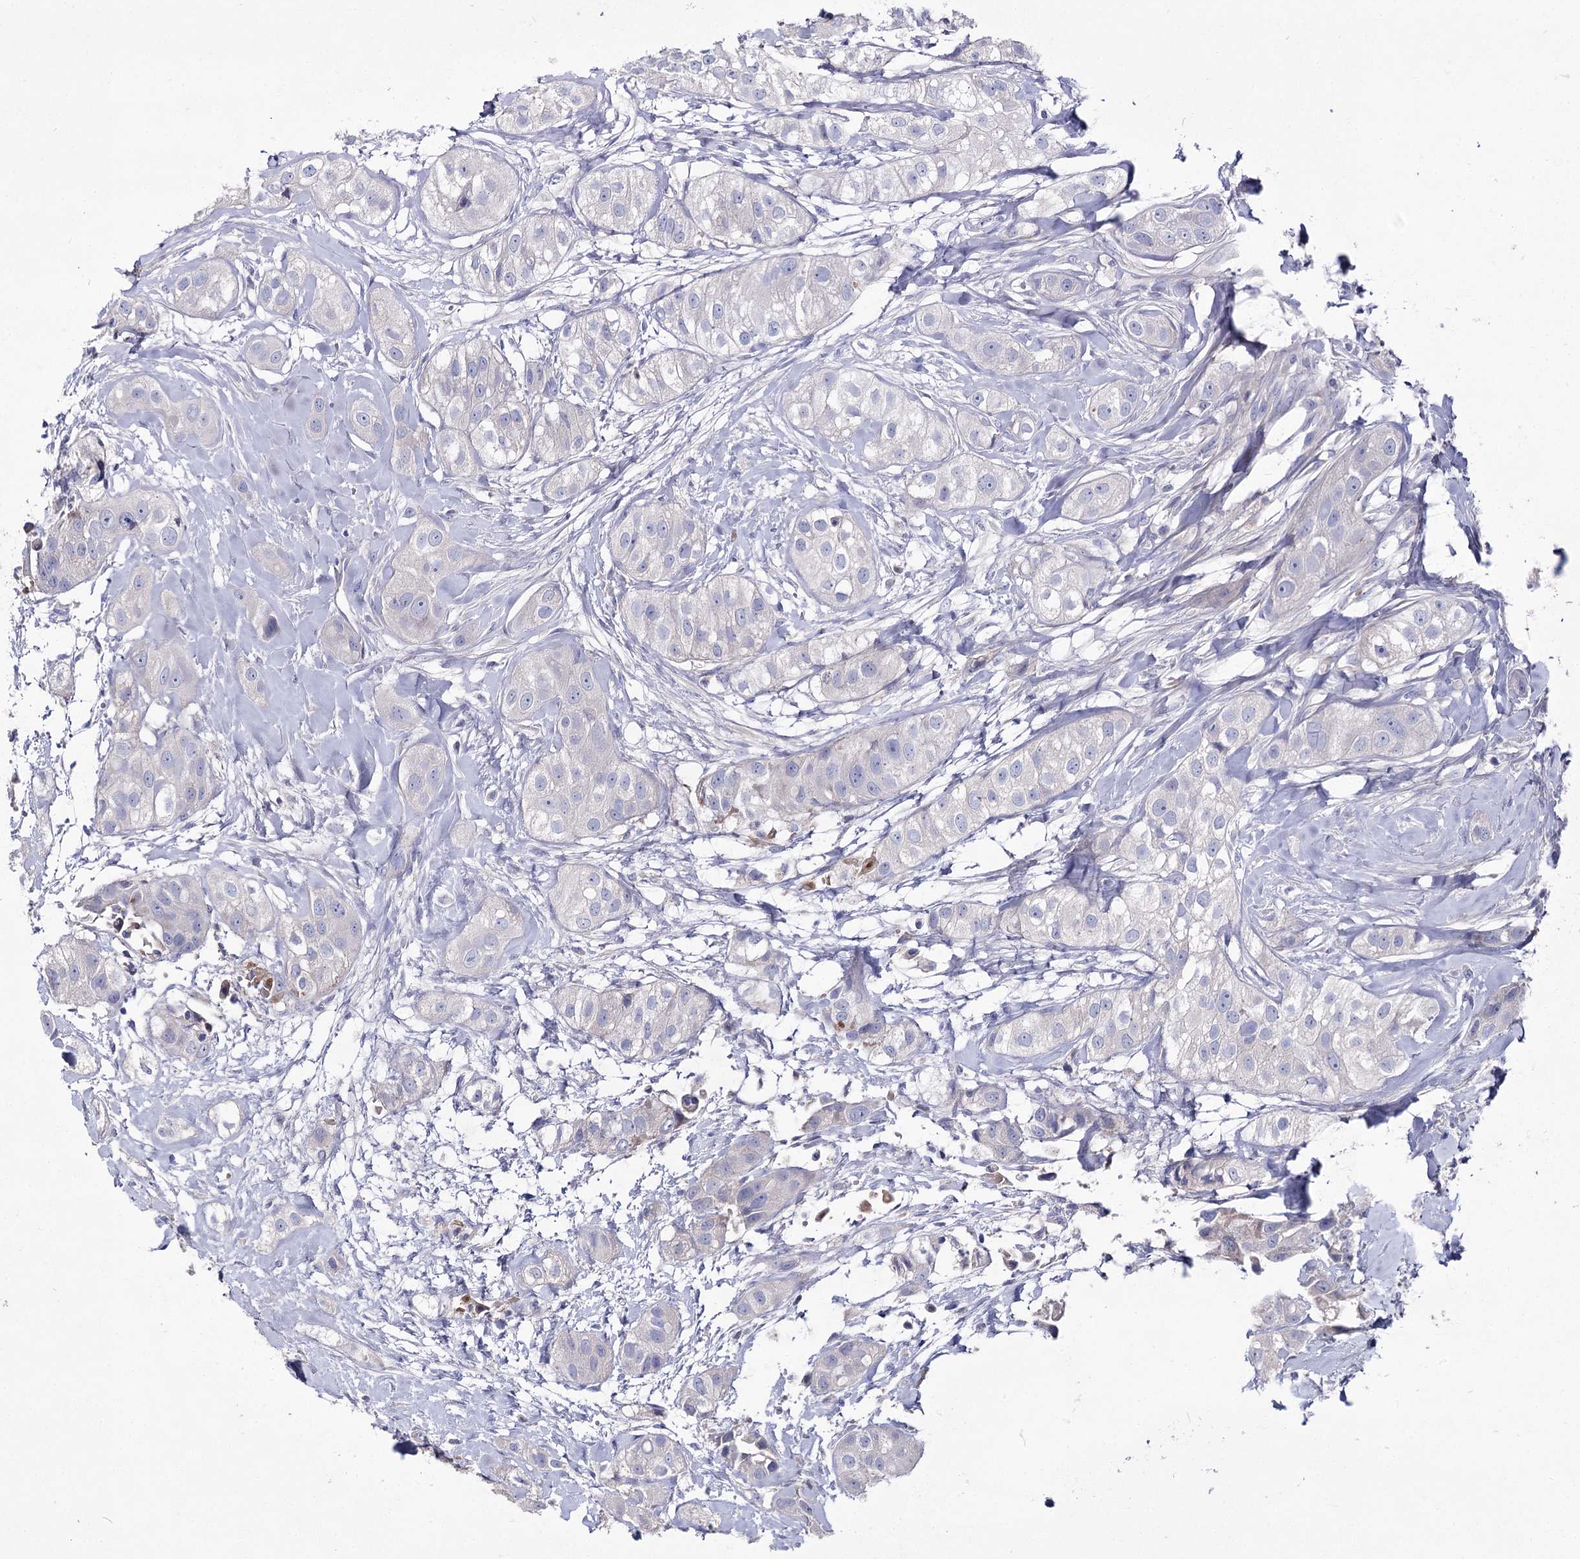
{"staining": {"intensity": "negative", "quantity": "none", "location": "none"}, "tissue": "head and neck cancer", "cell_type": "Tumor cells", "image_type": "cancer", "snomed": [{"axis": "morphology", "description": "Normal tissue, NOS"}, {"axis": "morphology", "description": "Squamous cell carcinoma, NOS"}, {"axis": "topography", "description": "Skeletal muscle"}, {"axis": "topography", "description": "Head-Neck"}], "caption": "IHC image of neoplastic tissue: head and neck cancer stained with DAB displays no significant protein staining in tumor cells.", "gene": "NRAP", "patient": {"sex": "male", "age": 51}}